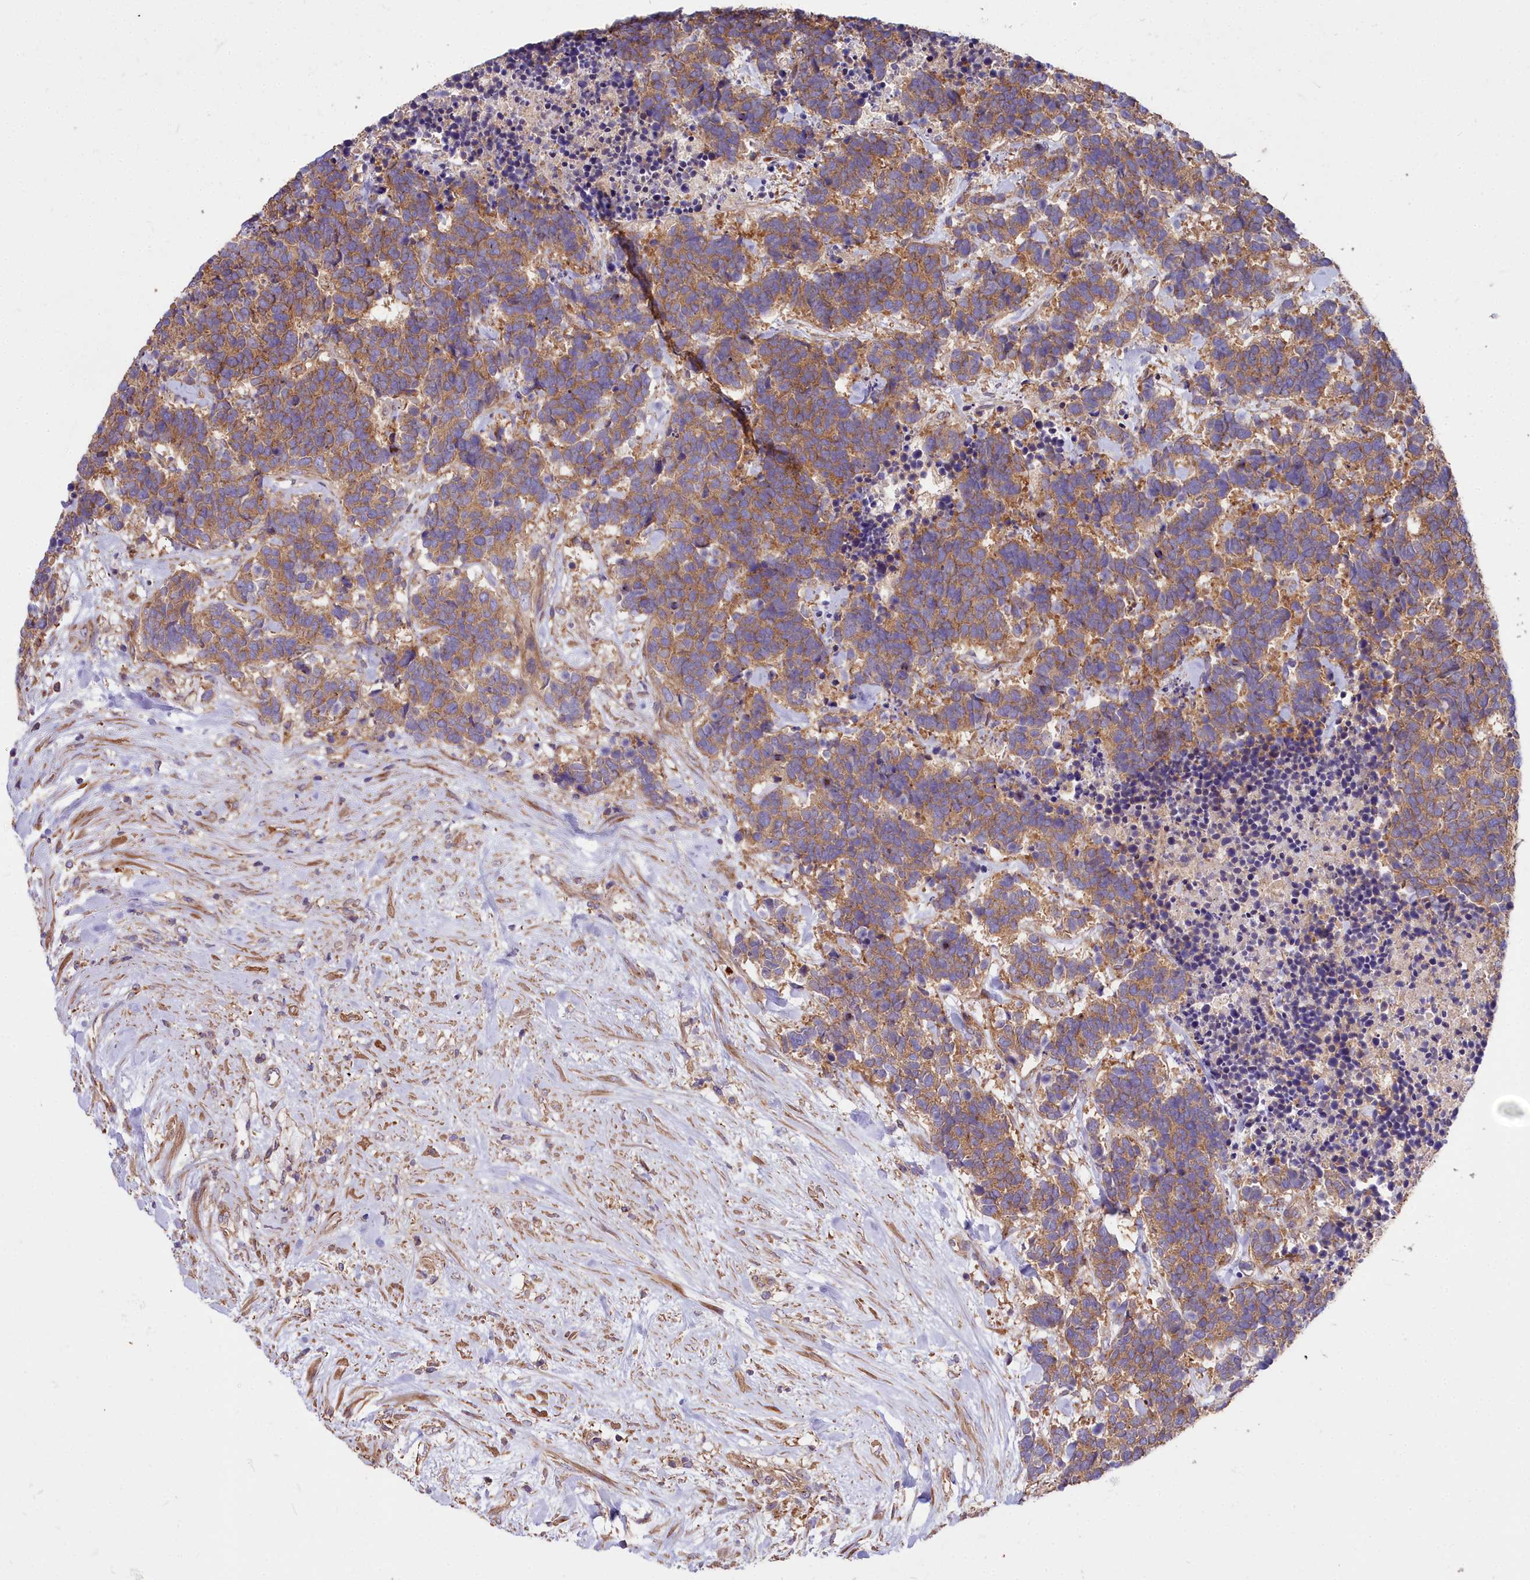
{"staining": {"intensity": "moderate", "quantity": ">75%", "location": "cytoplasmic/membranous"}, "tissue": "carcinoid", "cell_type": "Tumor cells", "image_type": "cancer", "snomed": [{"axis": "morphology", "description": "Carcinoma, NOS"}, {"axis": "morphology", "description": "Carcinoid, malignant, NOS"}, {"axis": "topography", "description": "Prostate"}], "caption": "Immunohistochemical staining of human carcinoid reveals moderate cytoplasmic/membranous protein expression in about >75% of tumor cells. The staining was performed using DAB (3,3'-diaminobenzidine) to visualize the protein expression in brown, while the nuclei were stained in blue with hematoxylin (Magnification: 20x).", "gene": "DCTN3", "patient": {"sex": "male", "age": 57}}